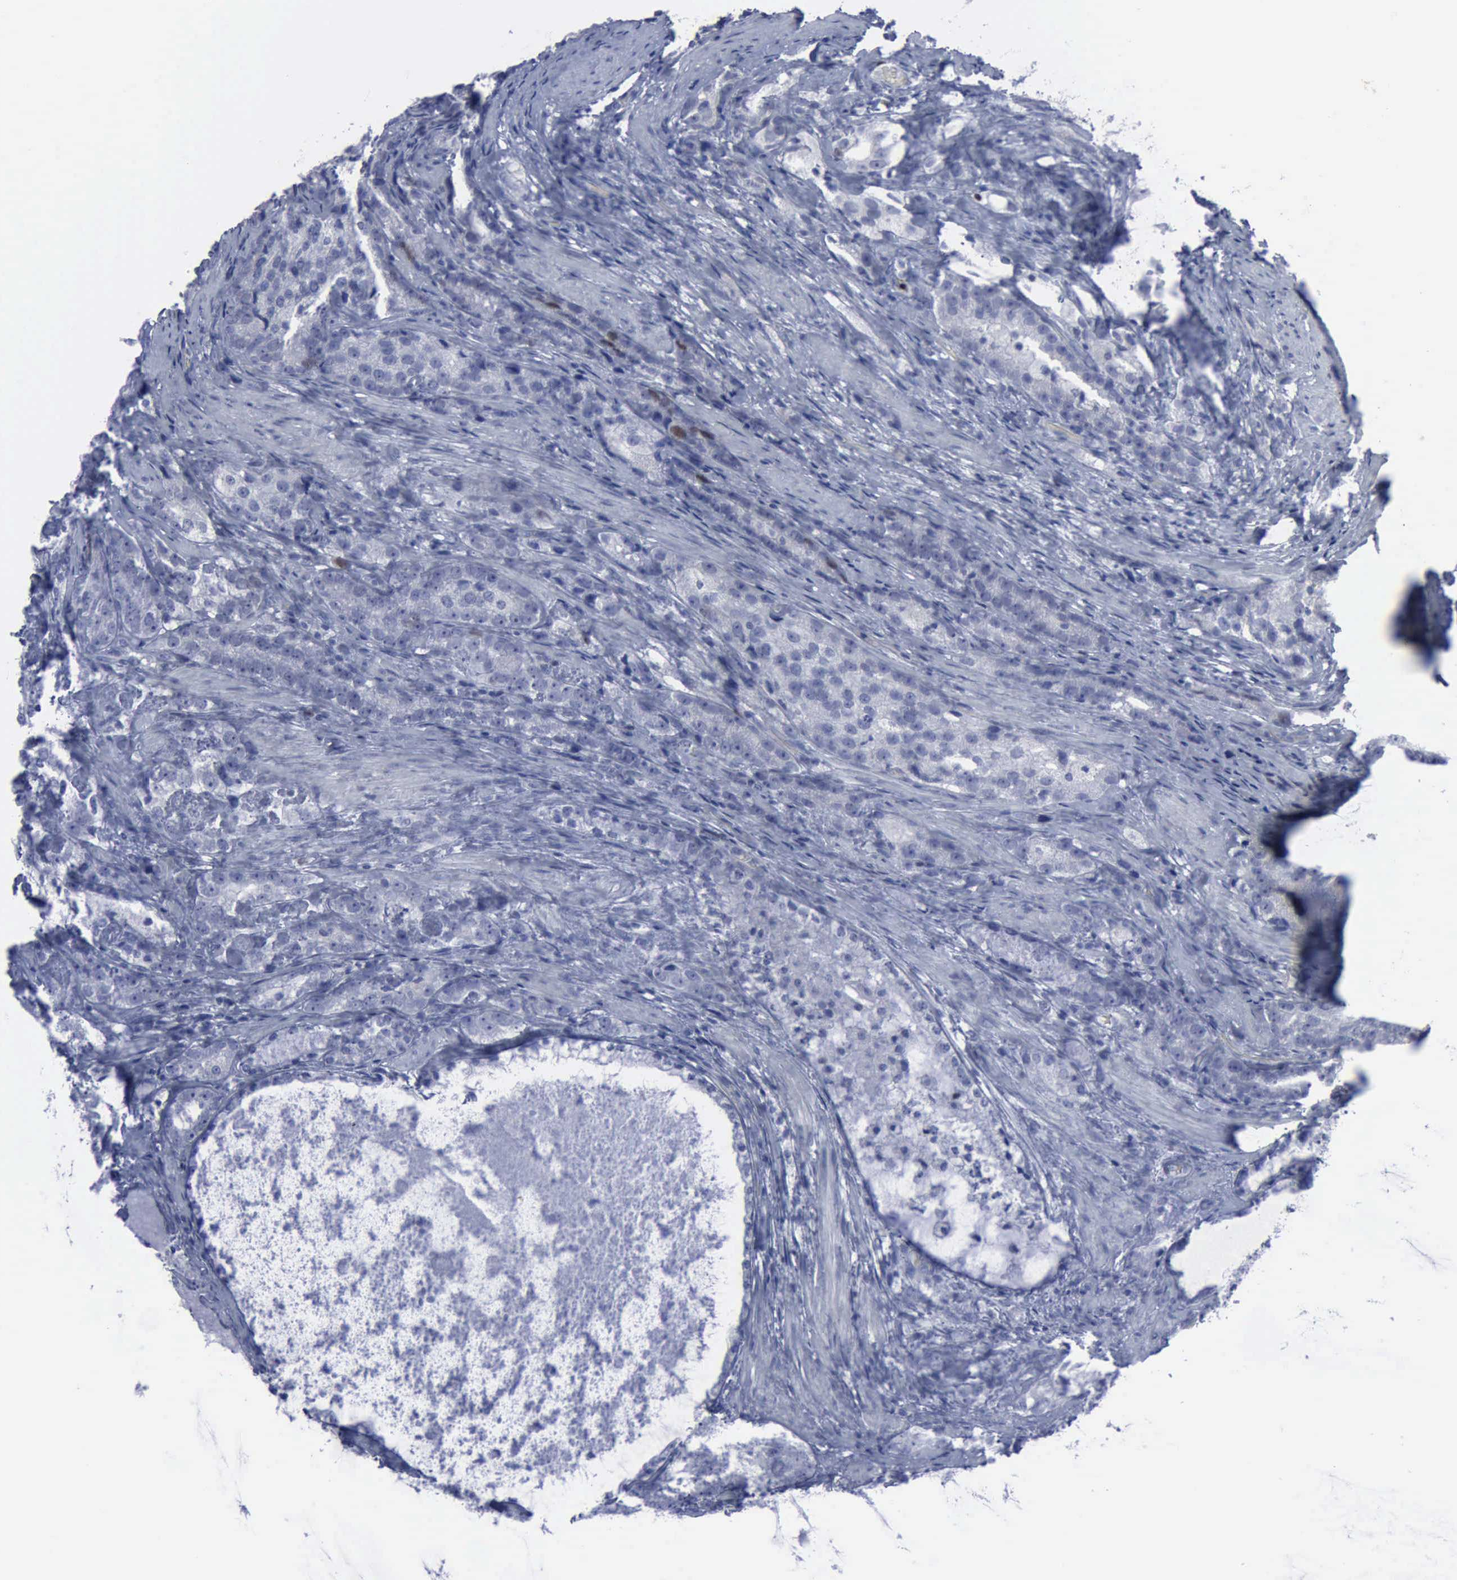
{"staining": {"intensity": "weak", "quantity": "<25%", "location": "nuclear"}, "tissue": "prostate cancer", "cell_type": "Tumor cells", "image_type": "cancer", "snomed": [{"axis": "morphology", "description": "Adenocarcinoma, High grade"}, {"axis": "topography", "description": "Prostate"}], "caption": "Prostate high-grade adenocarcinoma stained for a protein using immunohistochemistry reveals no expression tumor cells.", "gene": "MCM5", "patient": {"sex": "male", "age": 63}}